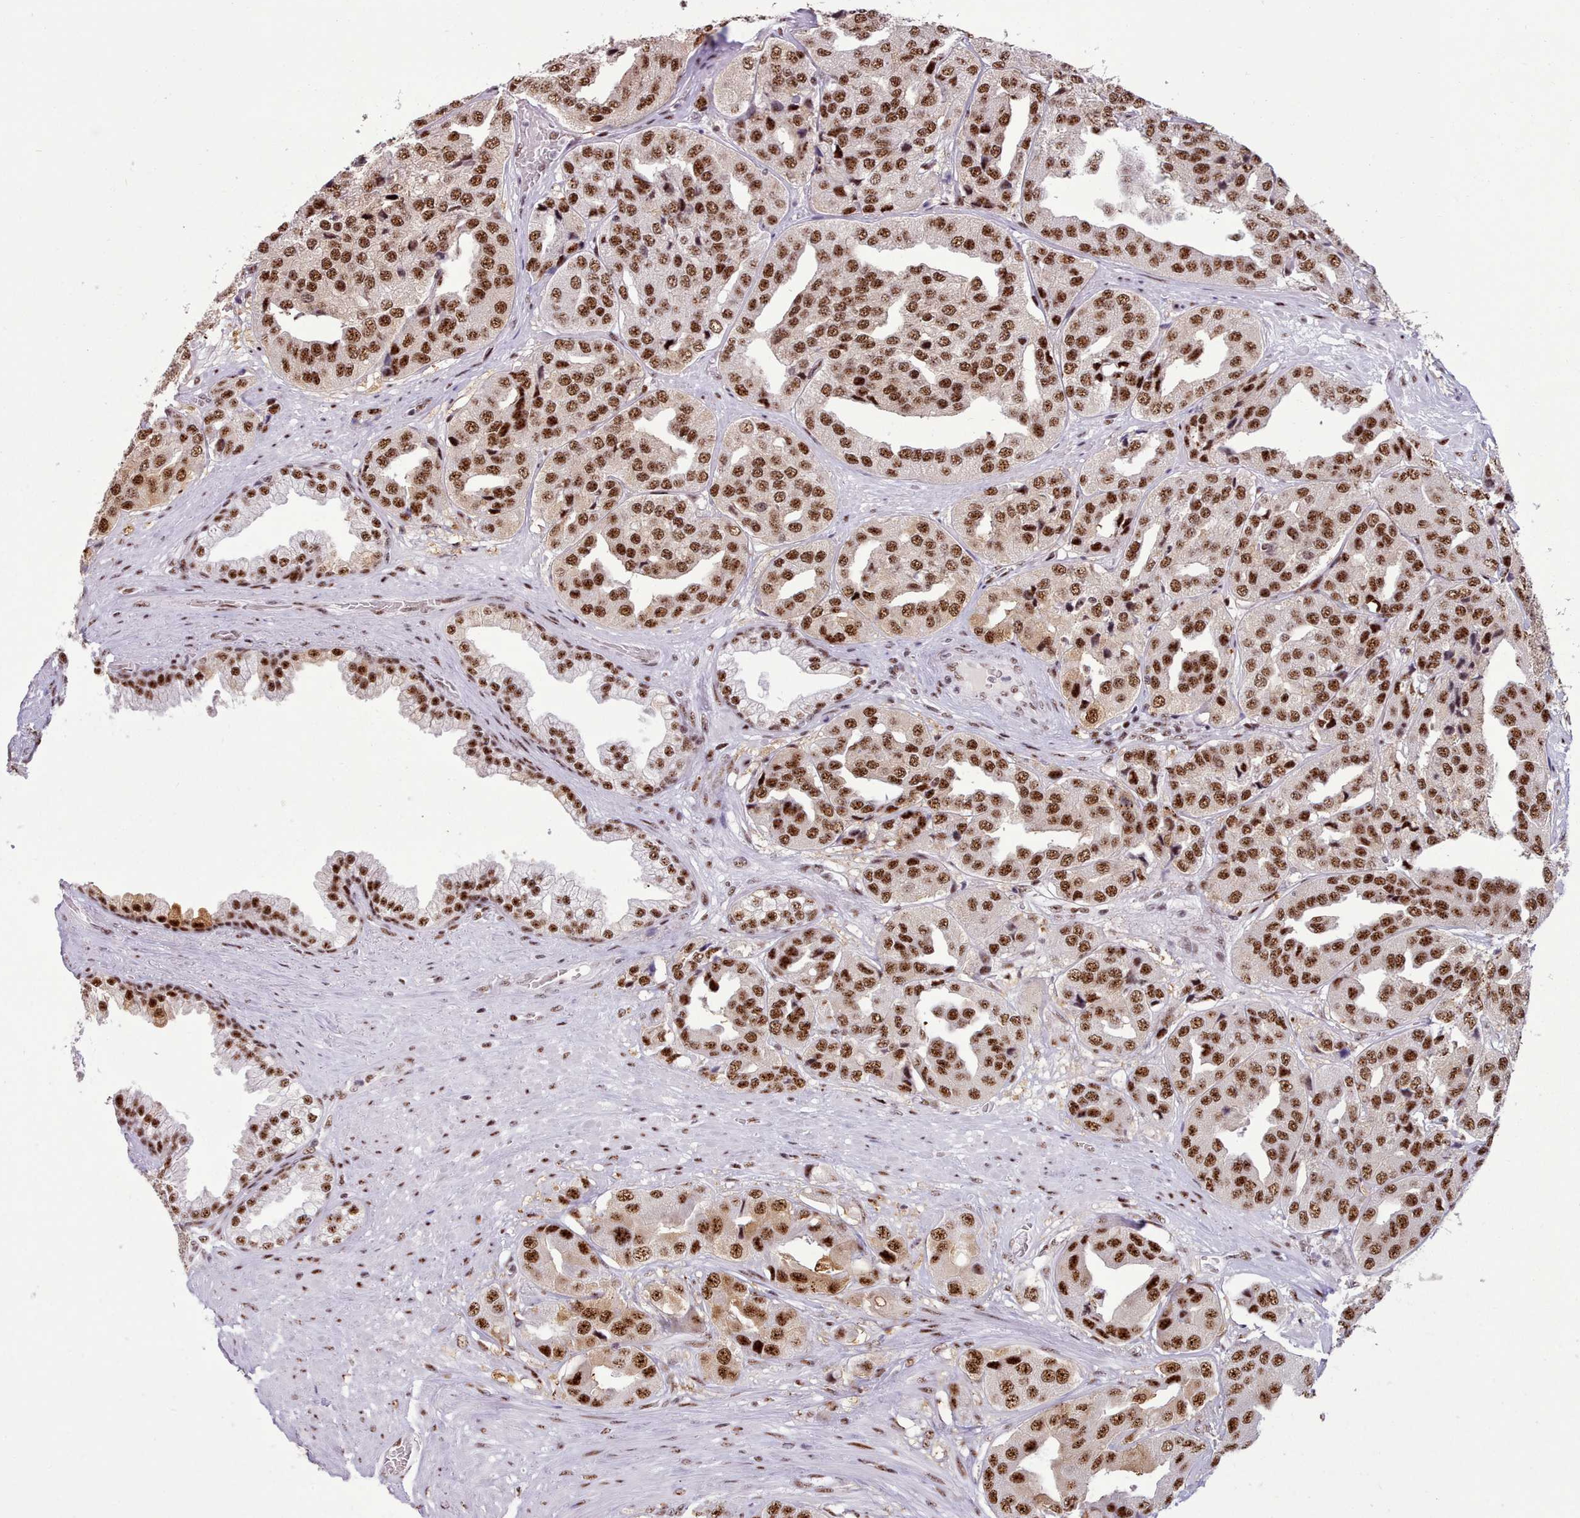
{"staining": {"intensity": "strong", "quantity": ">75%", "location": "nuclear"}, "tissue": "prostate cancer", "cell_type": "Tumor cells", "image_type": "cancer", "snomed": [{"axis": "morphology", "description": "Adenocarcinoma, High grade"}, {"axis": "topography", "description": "Prostate"}], "caption": "This image displays immunohistochemistry (IHC) staining of human prostate adenocarcinoma (high-grade), with high strong nuclear expression in approximately >75% of tumor cells.", "gene": "TMEM35B", "patient": {"sex": "male", "age": 63}}